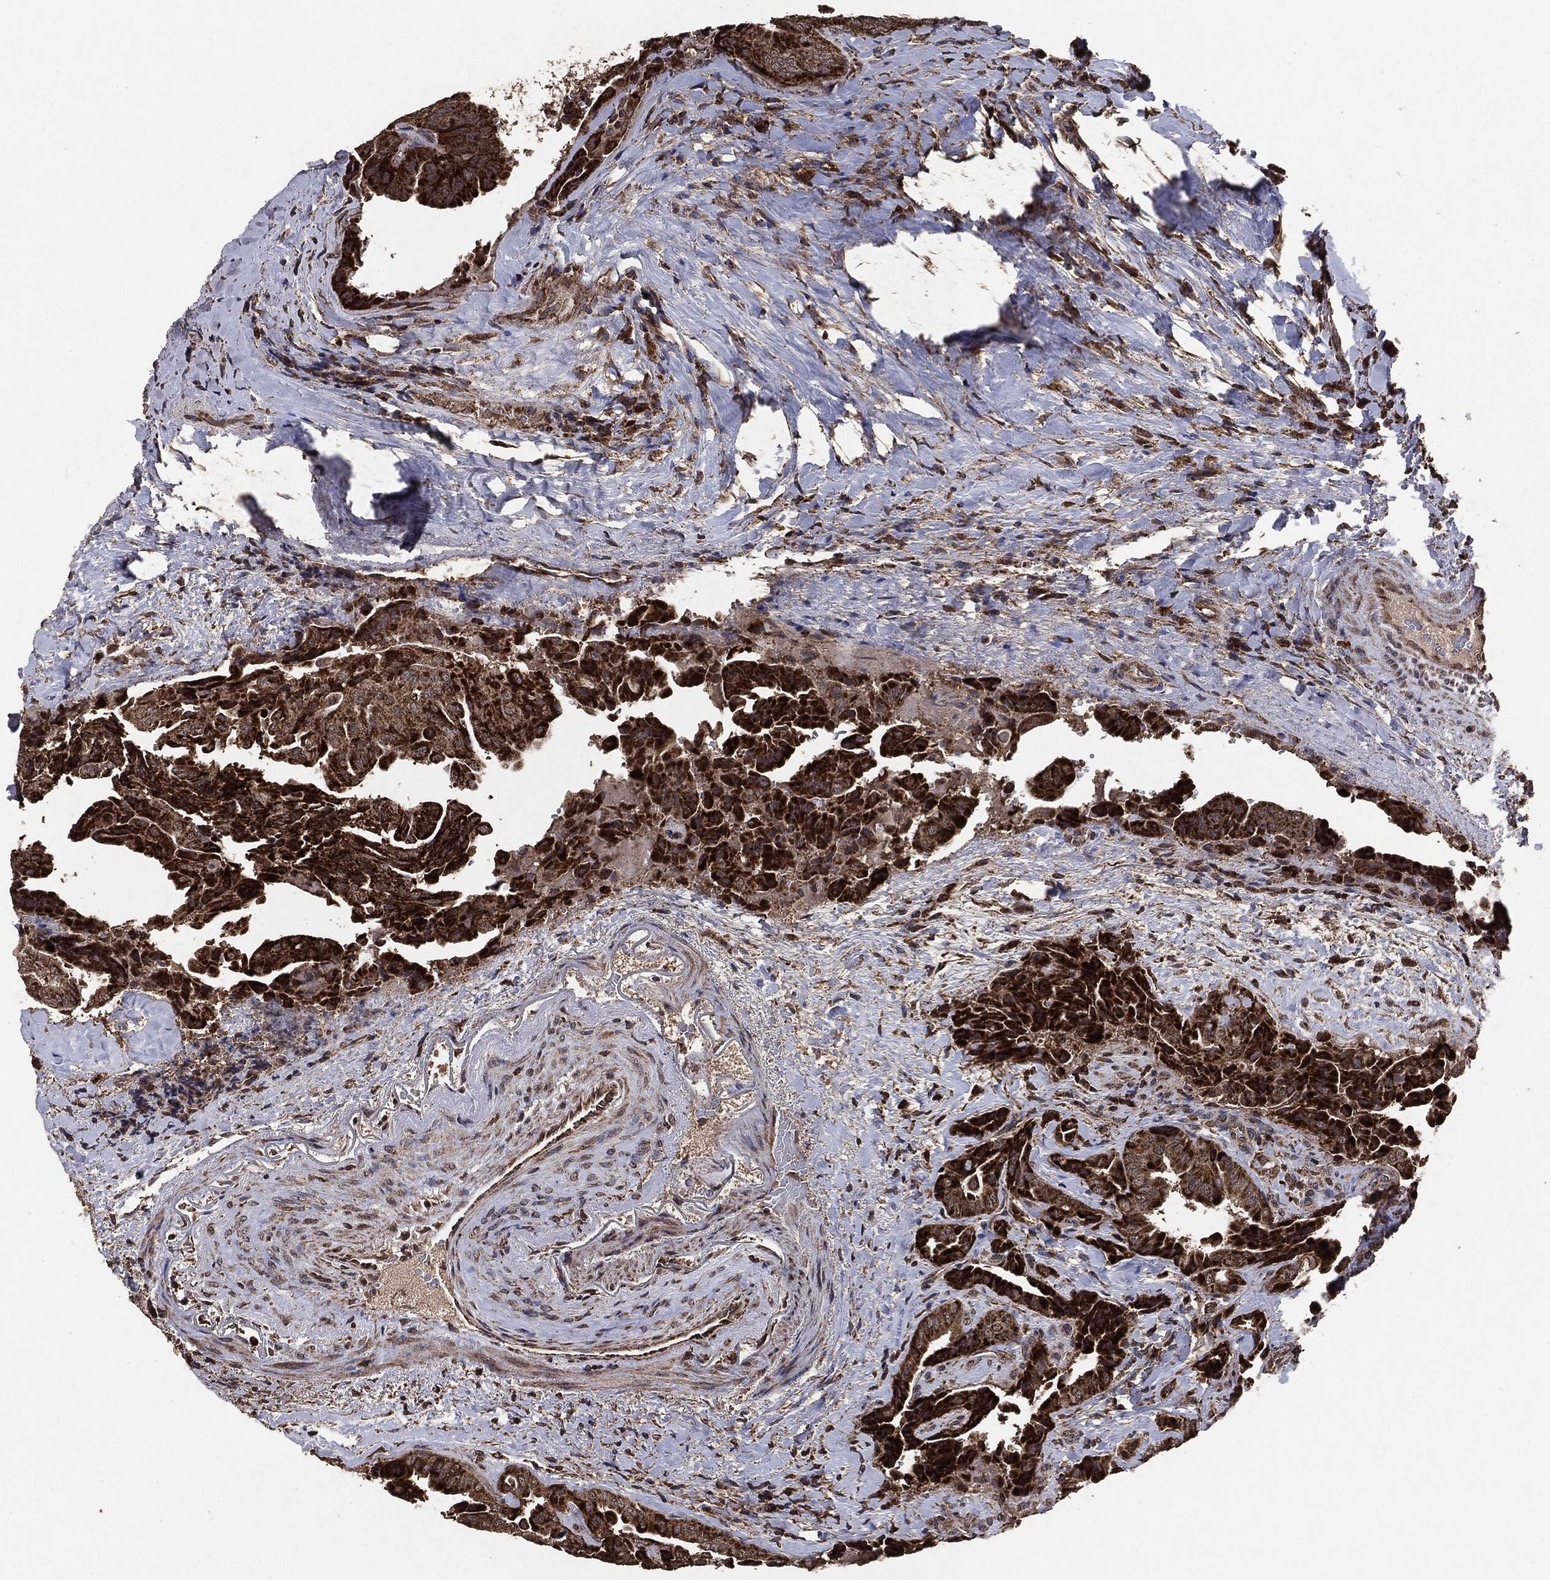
{"staining": {"intensity": "strong", "quantity": ">75%", "location": "cytoplasmic/membranous"}, "tissue": "thyroid cancer", "cell_type": "Tumor cells", "image_type": "cancer", "snomed": [{"axis": "morphology", "description": "Papillary adenocarcinoma, NOS"}, {"axis": "topography", "description": "Thyroid gland"}], "caption": "Immunohistochemical staining of human papillary adenocarcinoma (thyroid) exhibits high levels of strong cytoplasmic/membranous positivity in about >75% of tumor cells.", "gene": "MTOR", "patient": {"sex": "female", "age": 68}}